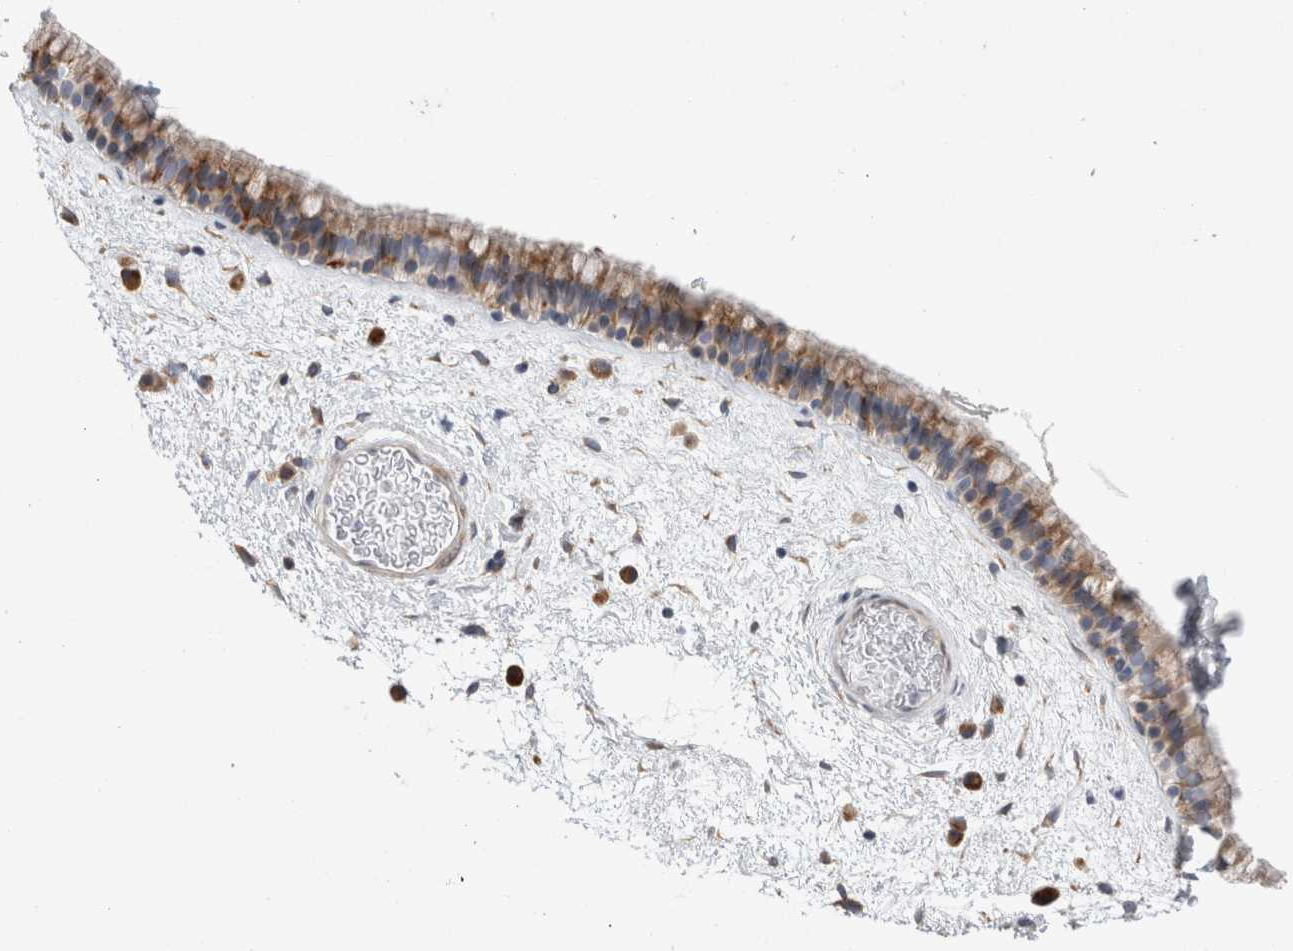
{"staining": {"intensity": "moderate", "quantity": ">75%", "location": "cytoplasmic/membranous"}, "tissue": "nasopharynx", "cell_type": "Respiratory epithelial cells", "image_type": "normal", "snomed": [{"axis": "morphology", "description": "Normal tissue, NOS"}, {"axis": "morphology", "description": "Inflammation, NOS"}, {"axis": "topography", "description": "Nasopharynx"}], "caption": "Immunohistochemical staining of benign nasopharynx reveals >75% levels of moderate cytoplasmic/membranous protein expression in approximately >75% of respiratory epithelial cells. The staining is performed using DAB (3,3'-diaminobenzidine) brown chromogen to label protein expression. The nuclei are counter-stained blue using hematoxylin.", "gene": "TRMT9B", "patient": {"sex": "male", "age": 48}}